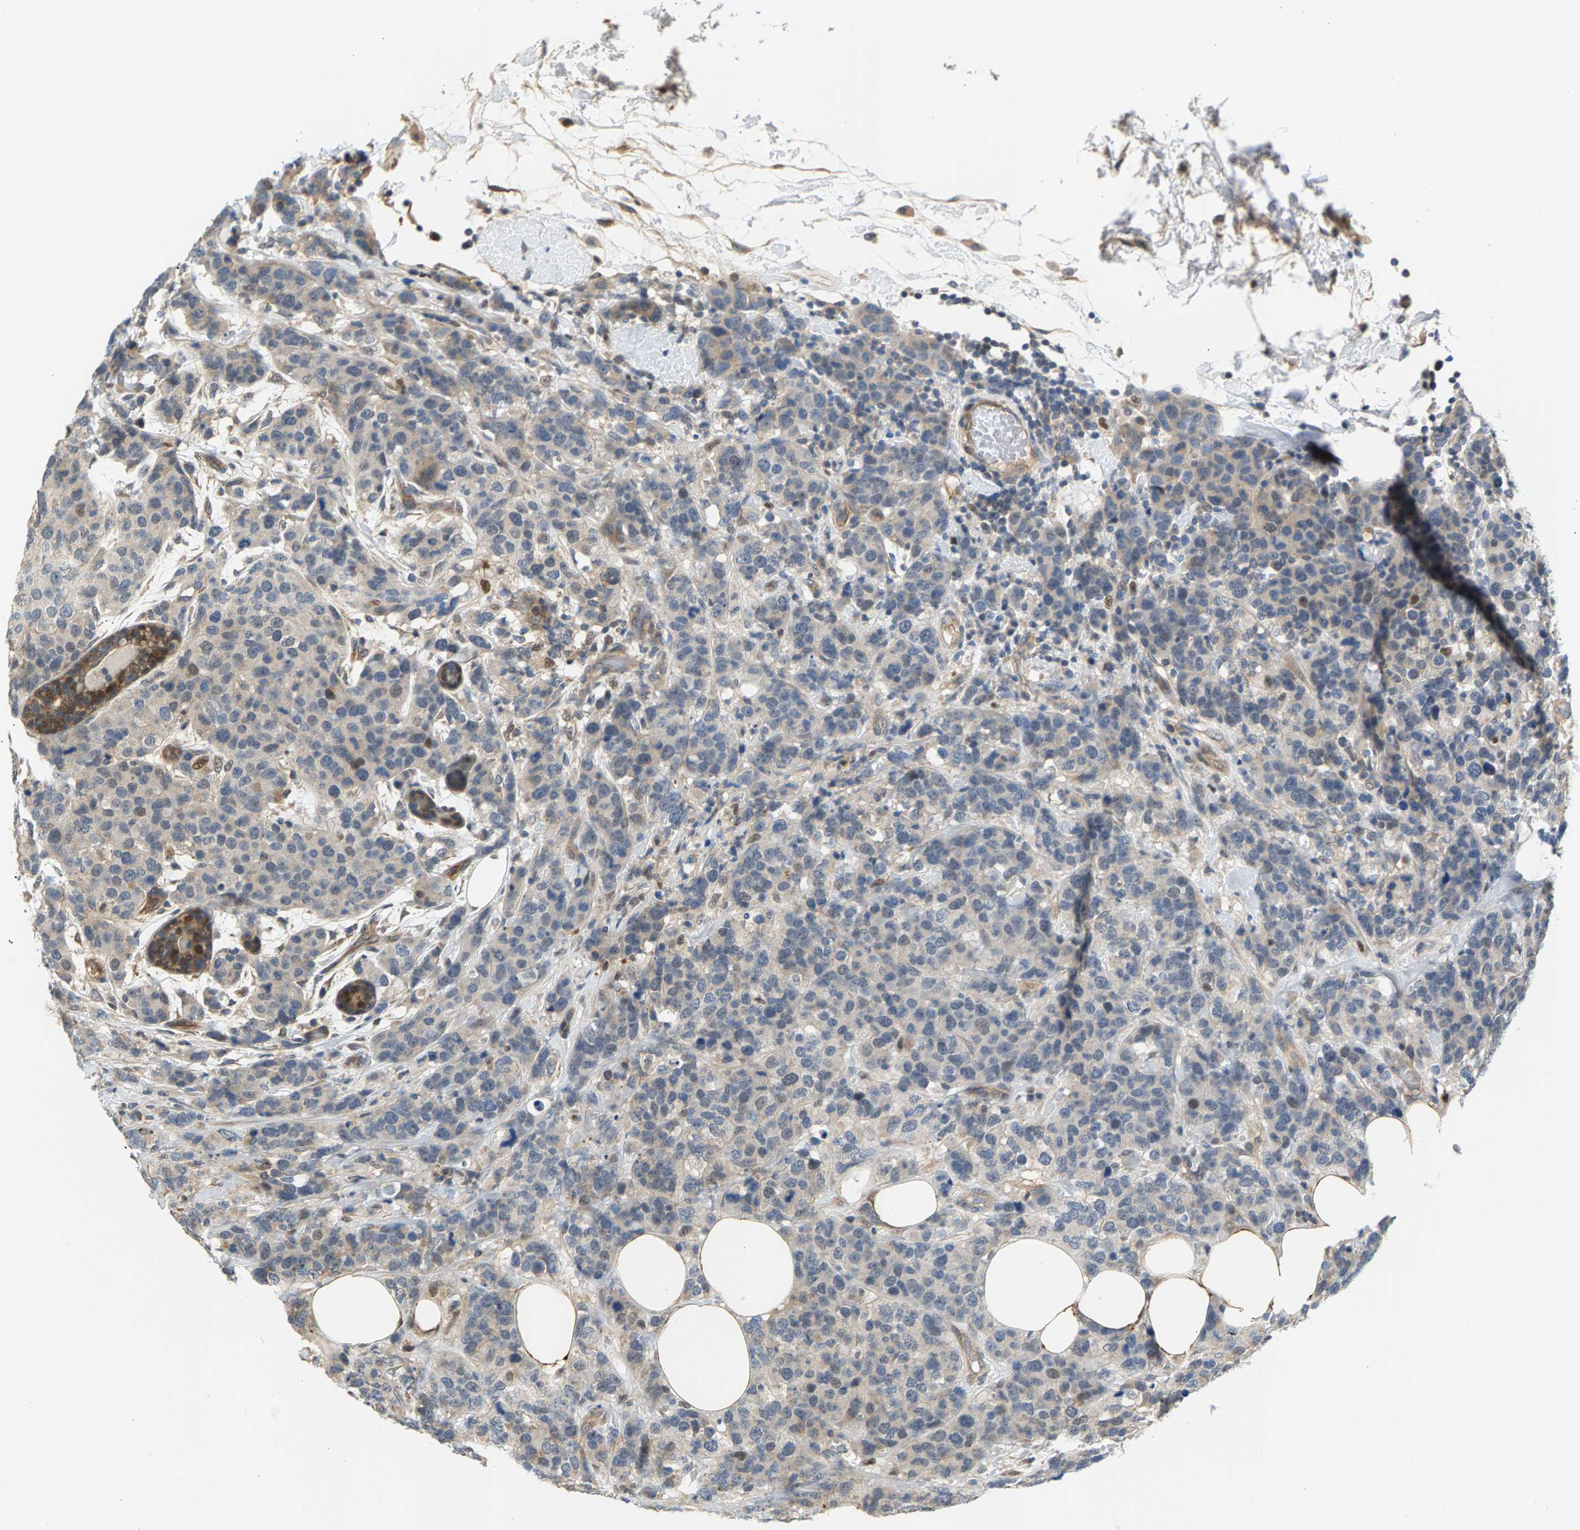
{"staining": {"intensity": "weak", "quantity": "<25%", "location": "cytoplasmic/membranous"}, "tissue": "breast cancer", "cell_type": "Tumor cells", "image_type": "cancer", "snomed": [{"axis": "morphology", "description": "Lobular carcinoma"}, {"axis": "topography", "description": "Breast"}], "caption": "IHC histopathology image of breast cancer (lobular carcinoma) stained for a protein (brown), which demonstrates no staining in tumor cells.", "gene": "KRTAP27-1", "patient": {"sex": "female", "age": 59}}